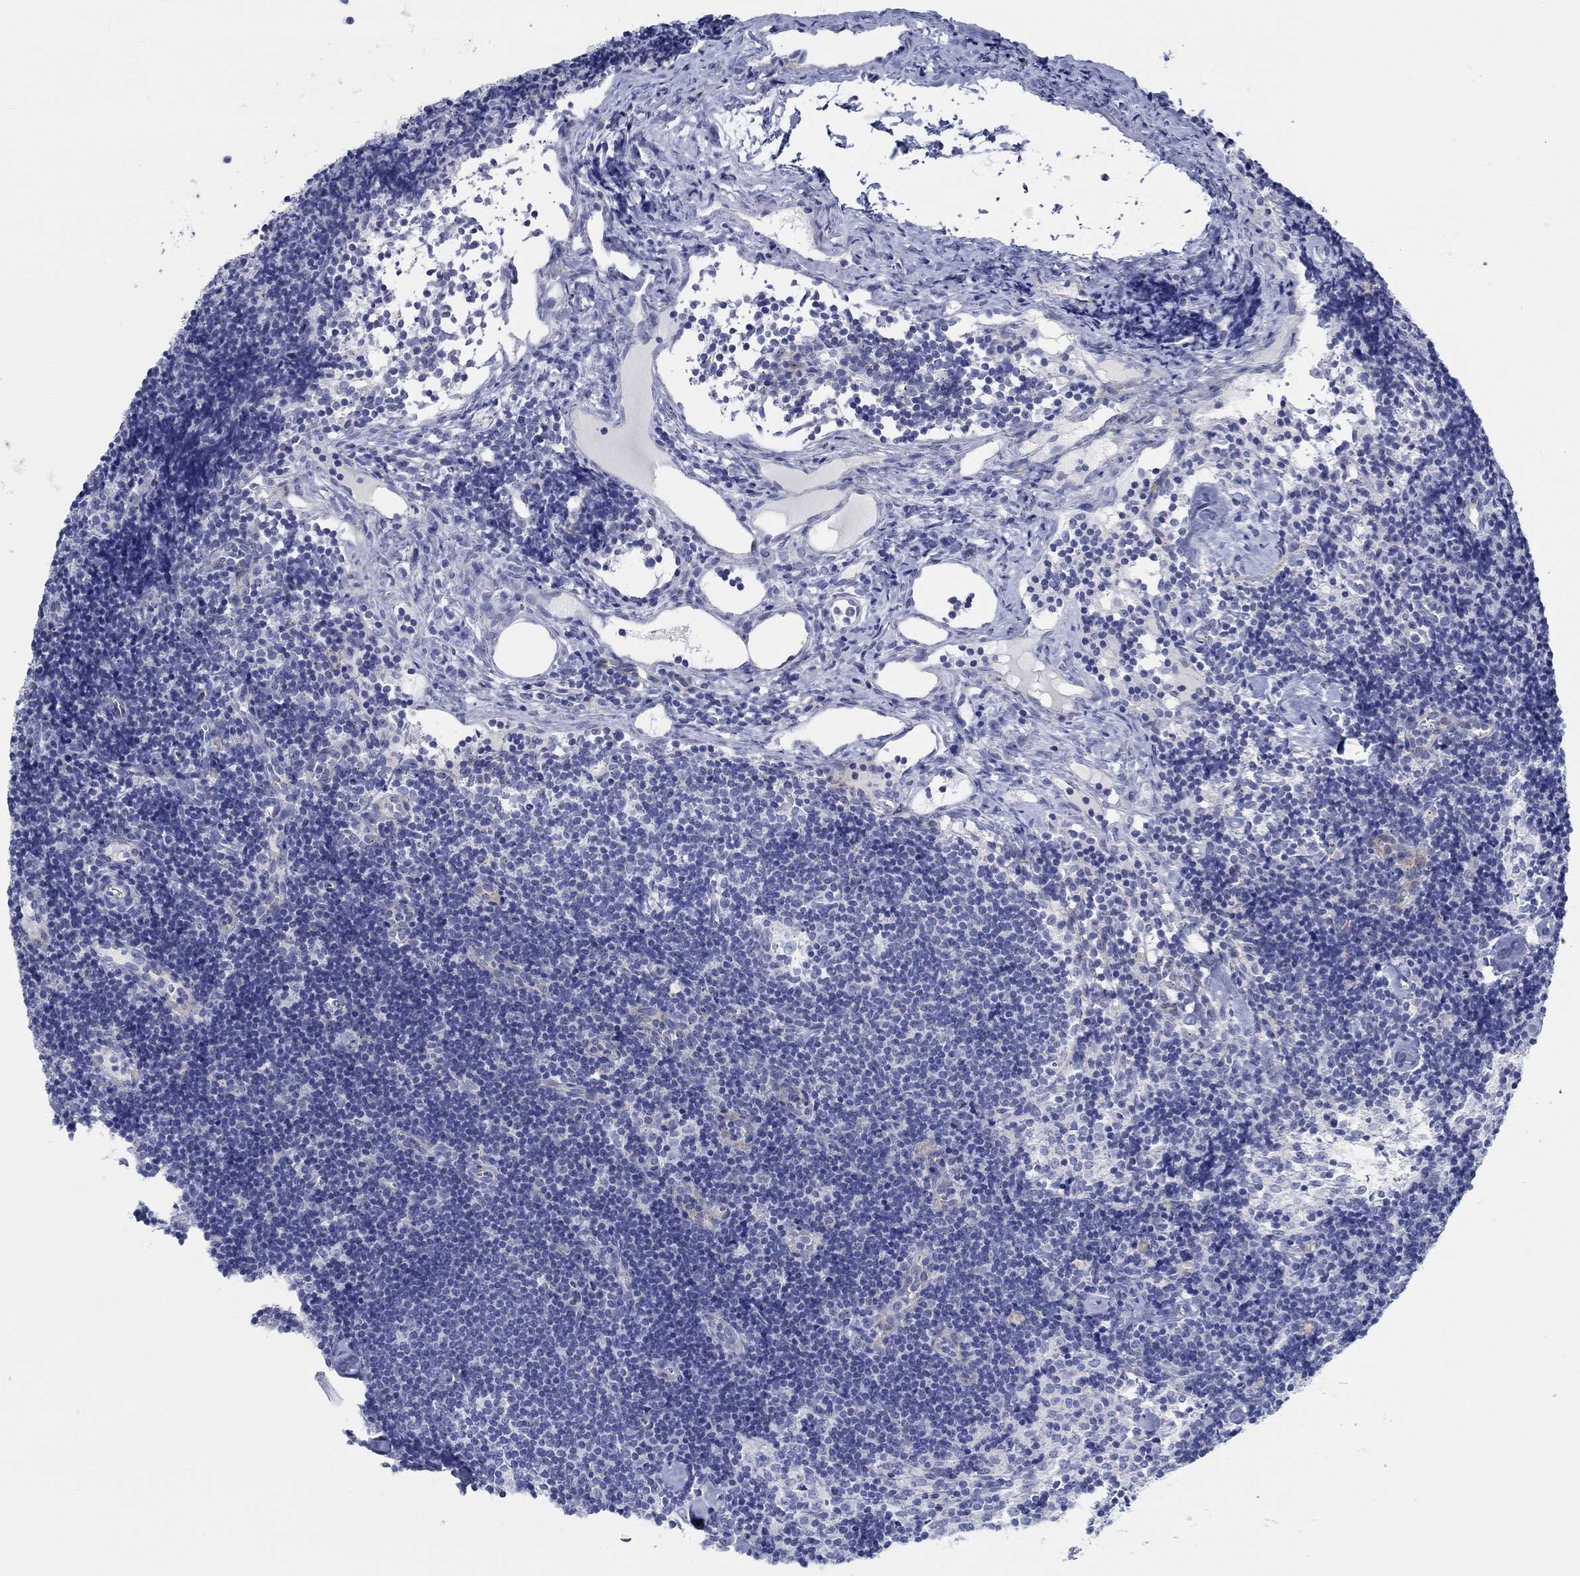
{"staining": {"intensity": "negative", "quantity": "none", "location": "none"}, "tissue": "lymph node", "cell_type": "Non-germinal center cells", "image_type": "normal", "snomed": [{"axis": "morphology", "description": "Normal tissue, NOS"}, {"axis": "topography", "description": "Lymph node"}], "caption": "IHC micrograph of normal lymph node: lymph node stained with DAB (3,3'-diaminobenzidine) reveals no significant protein positivity in non-germinal center cells.", "gene": "IGFBP6", "patient": {"sex": "female", "age": 42}}